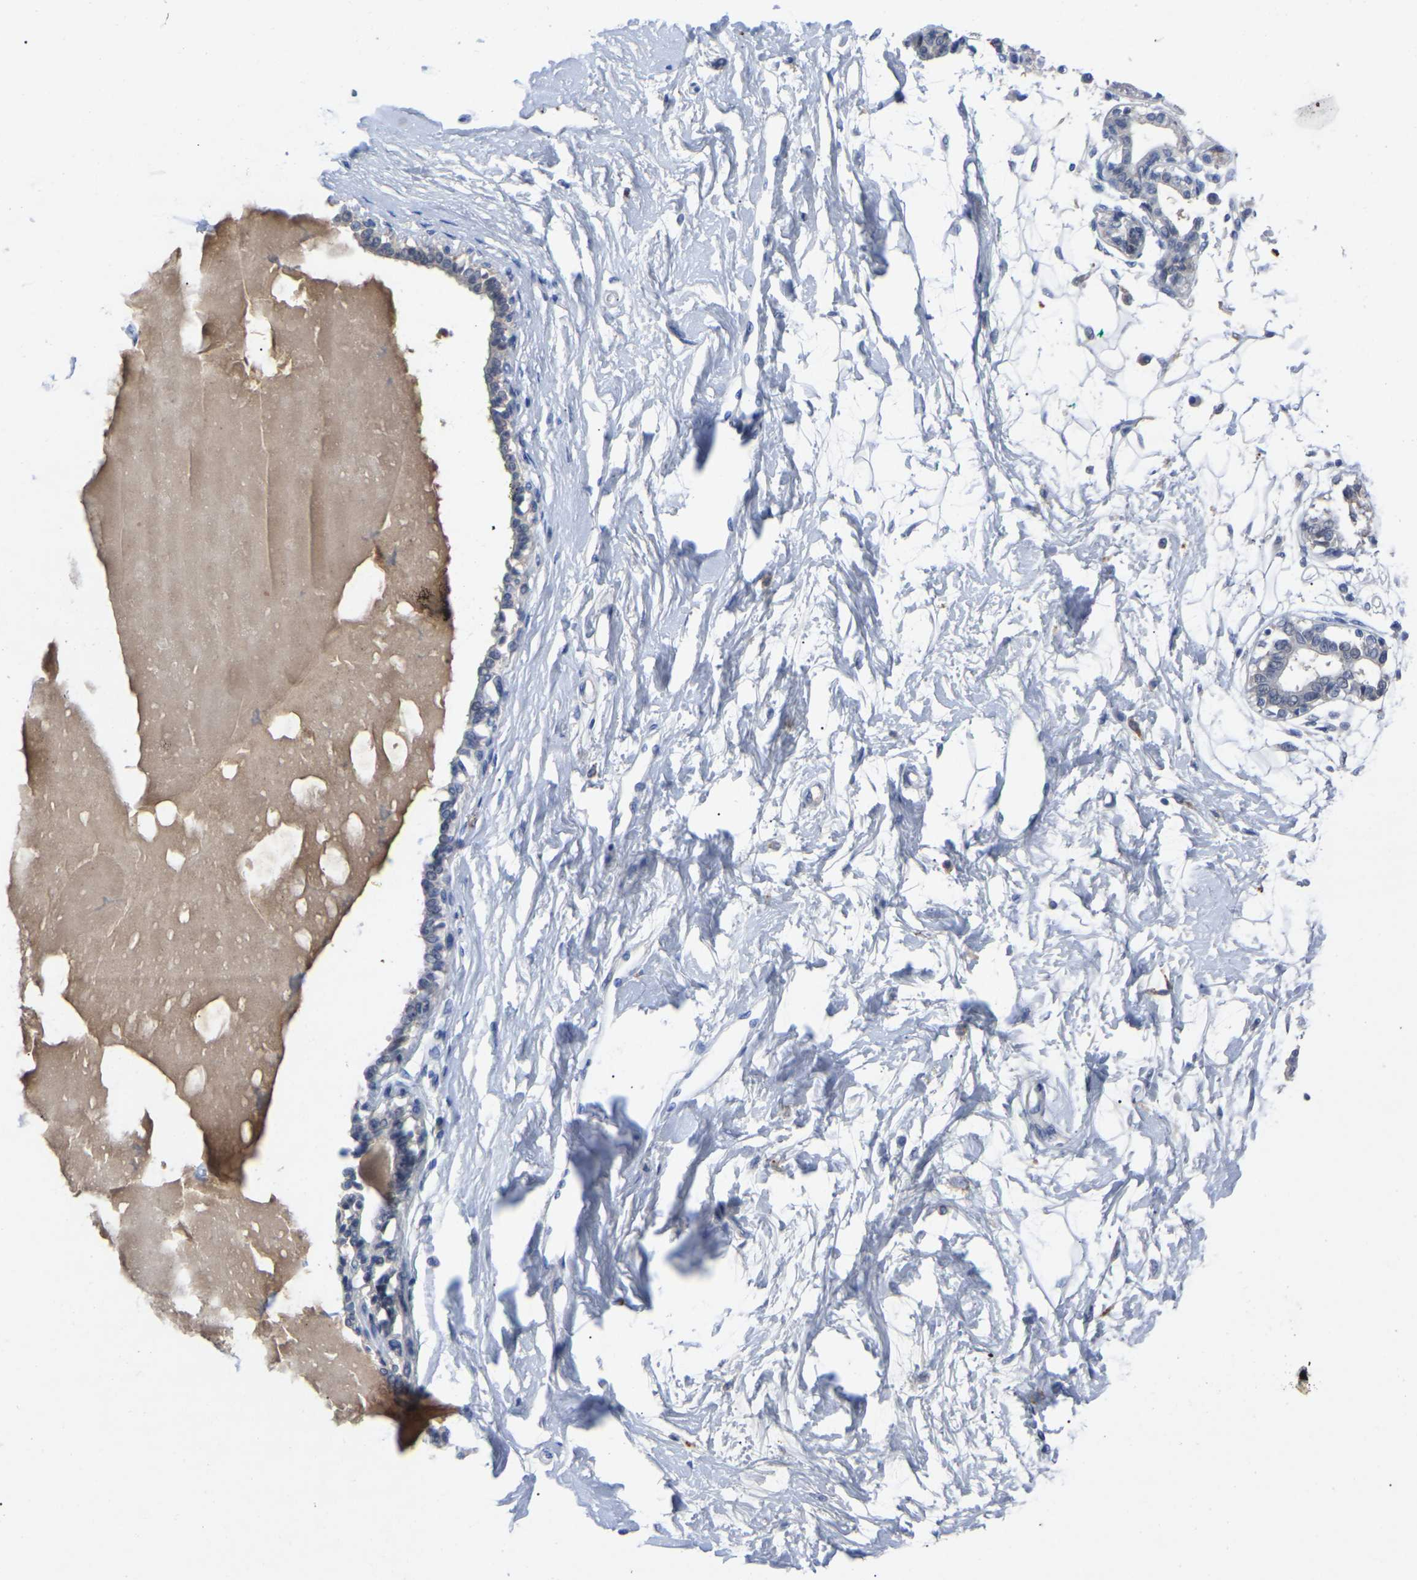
{"staining": {"intensity": "weak", "quantity": ">75%", "location": "cytoplasmic/membranous"}, "tissue": "breast", "cell_type": "Adipocytes", "image_type": "normal", "snomed": [{"axis": "morphology", "description": "Normal tissue, NOS"}, {"axis": "topography", "description": "Breast"}], "caption": "Protein expression by IHC exhibits weak cytoplasmic/membranous staining in approximately >75% of adipocytes in benign breast.", "gene": "SMPD2", "patient": {"sex": "female", "age": 45}}